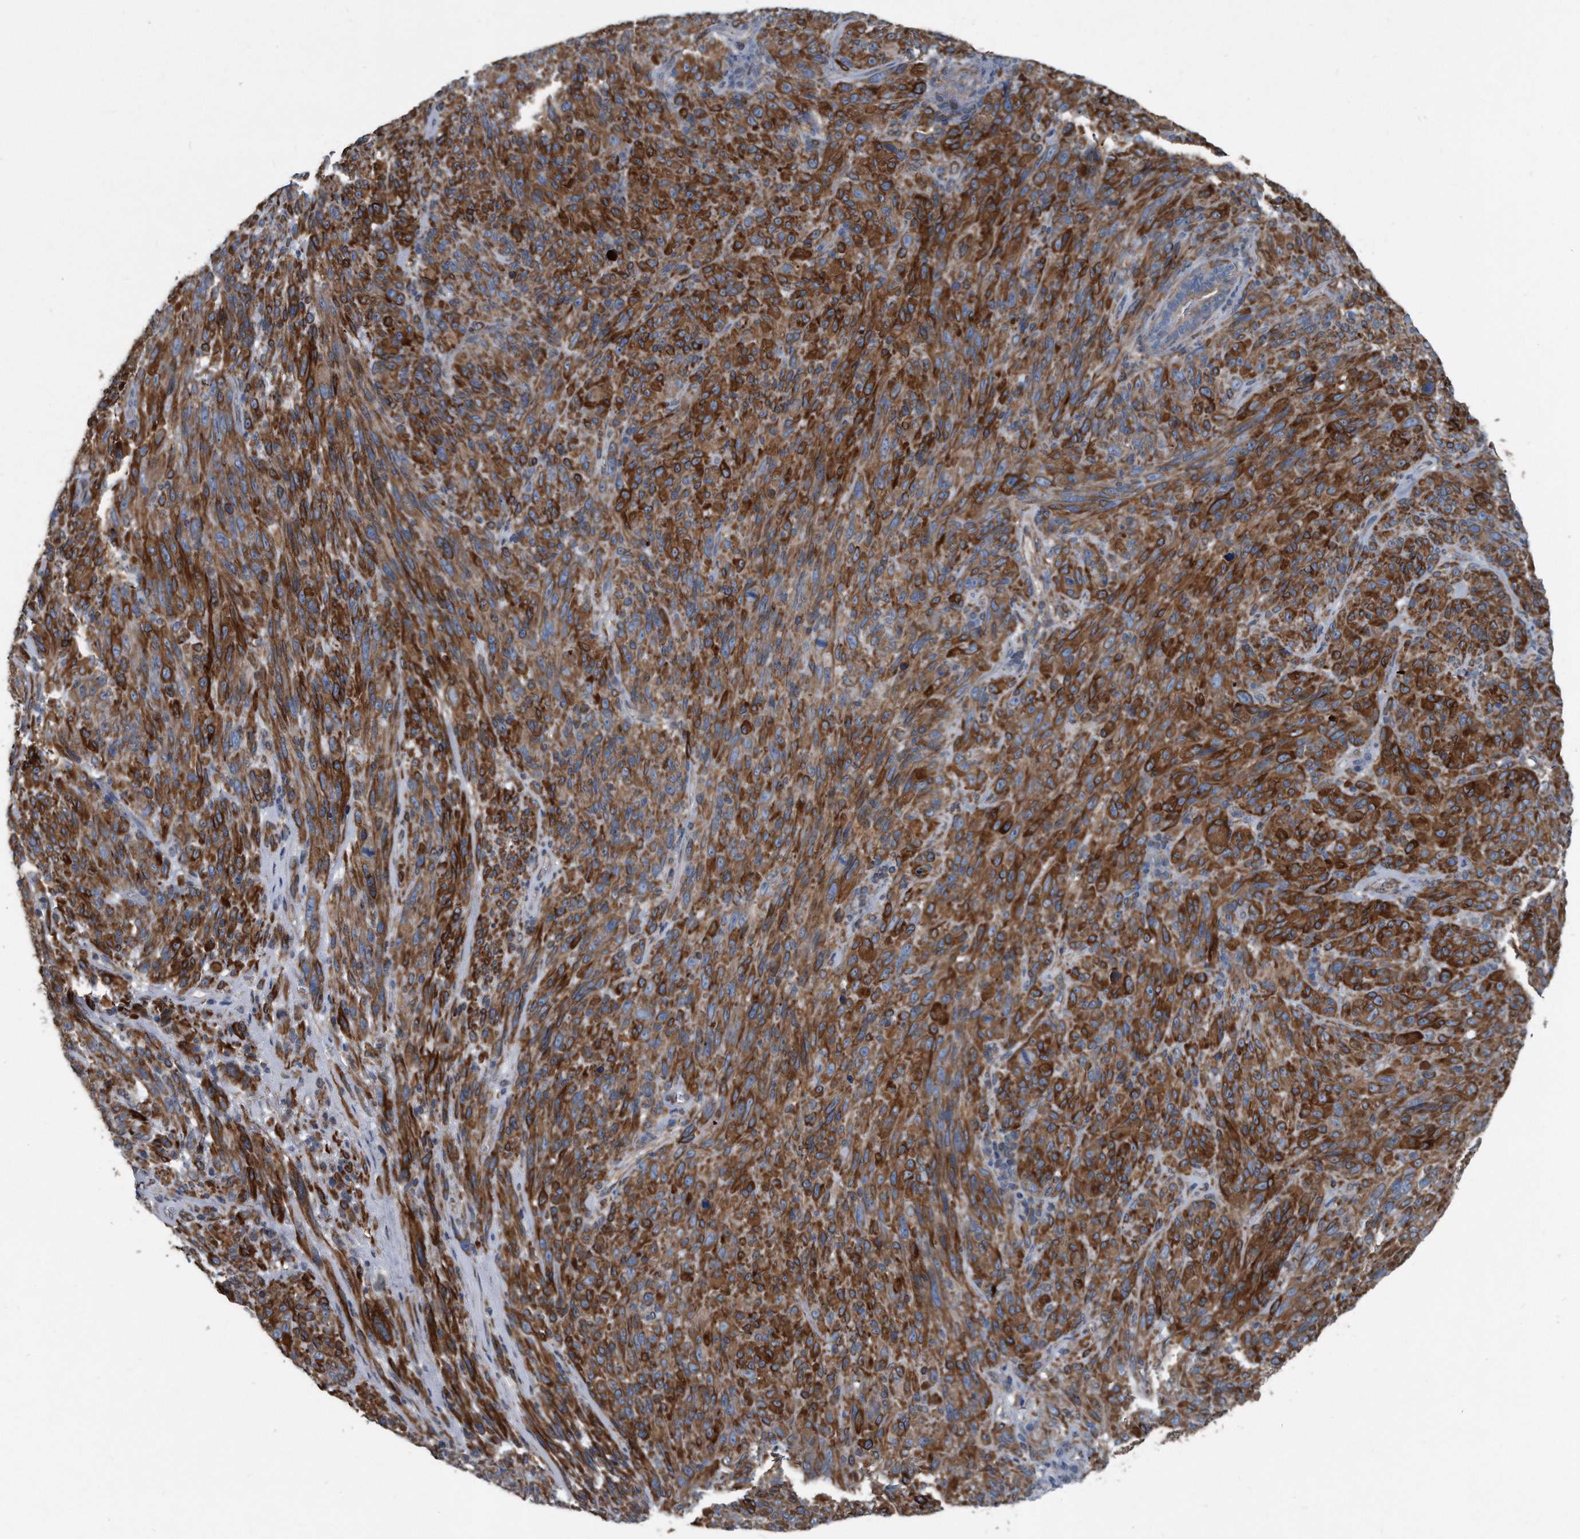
{"staining": {"intensity": "strong", "quantity": ">75%", "location": "cytoplasmic/membranous"}, "tissue": "melanoma", "cell_type": "Tumor cells", "image_type": "cancer", "snomed": [{"axis": "morphology", "description": "Malignant melanoma, NOS"}, {"axis": "topography", "description": "Skin of head"}], "caption": "Malignant melanoma stained with DAB immunohistochemistry reveals high levels of strong cytoplasmic/membranous positivity in about >75% of tumor cells.", "gene": "PLEC", "patient": {"sex": "male", "age": 96}}